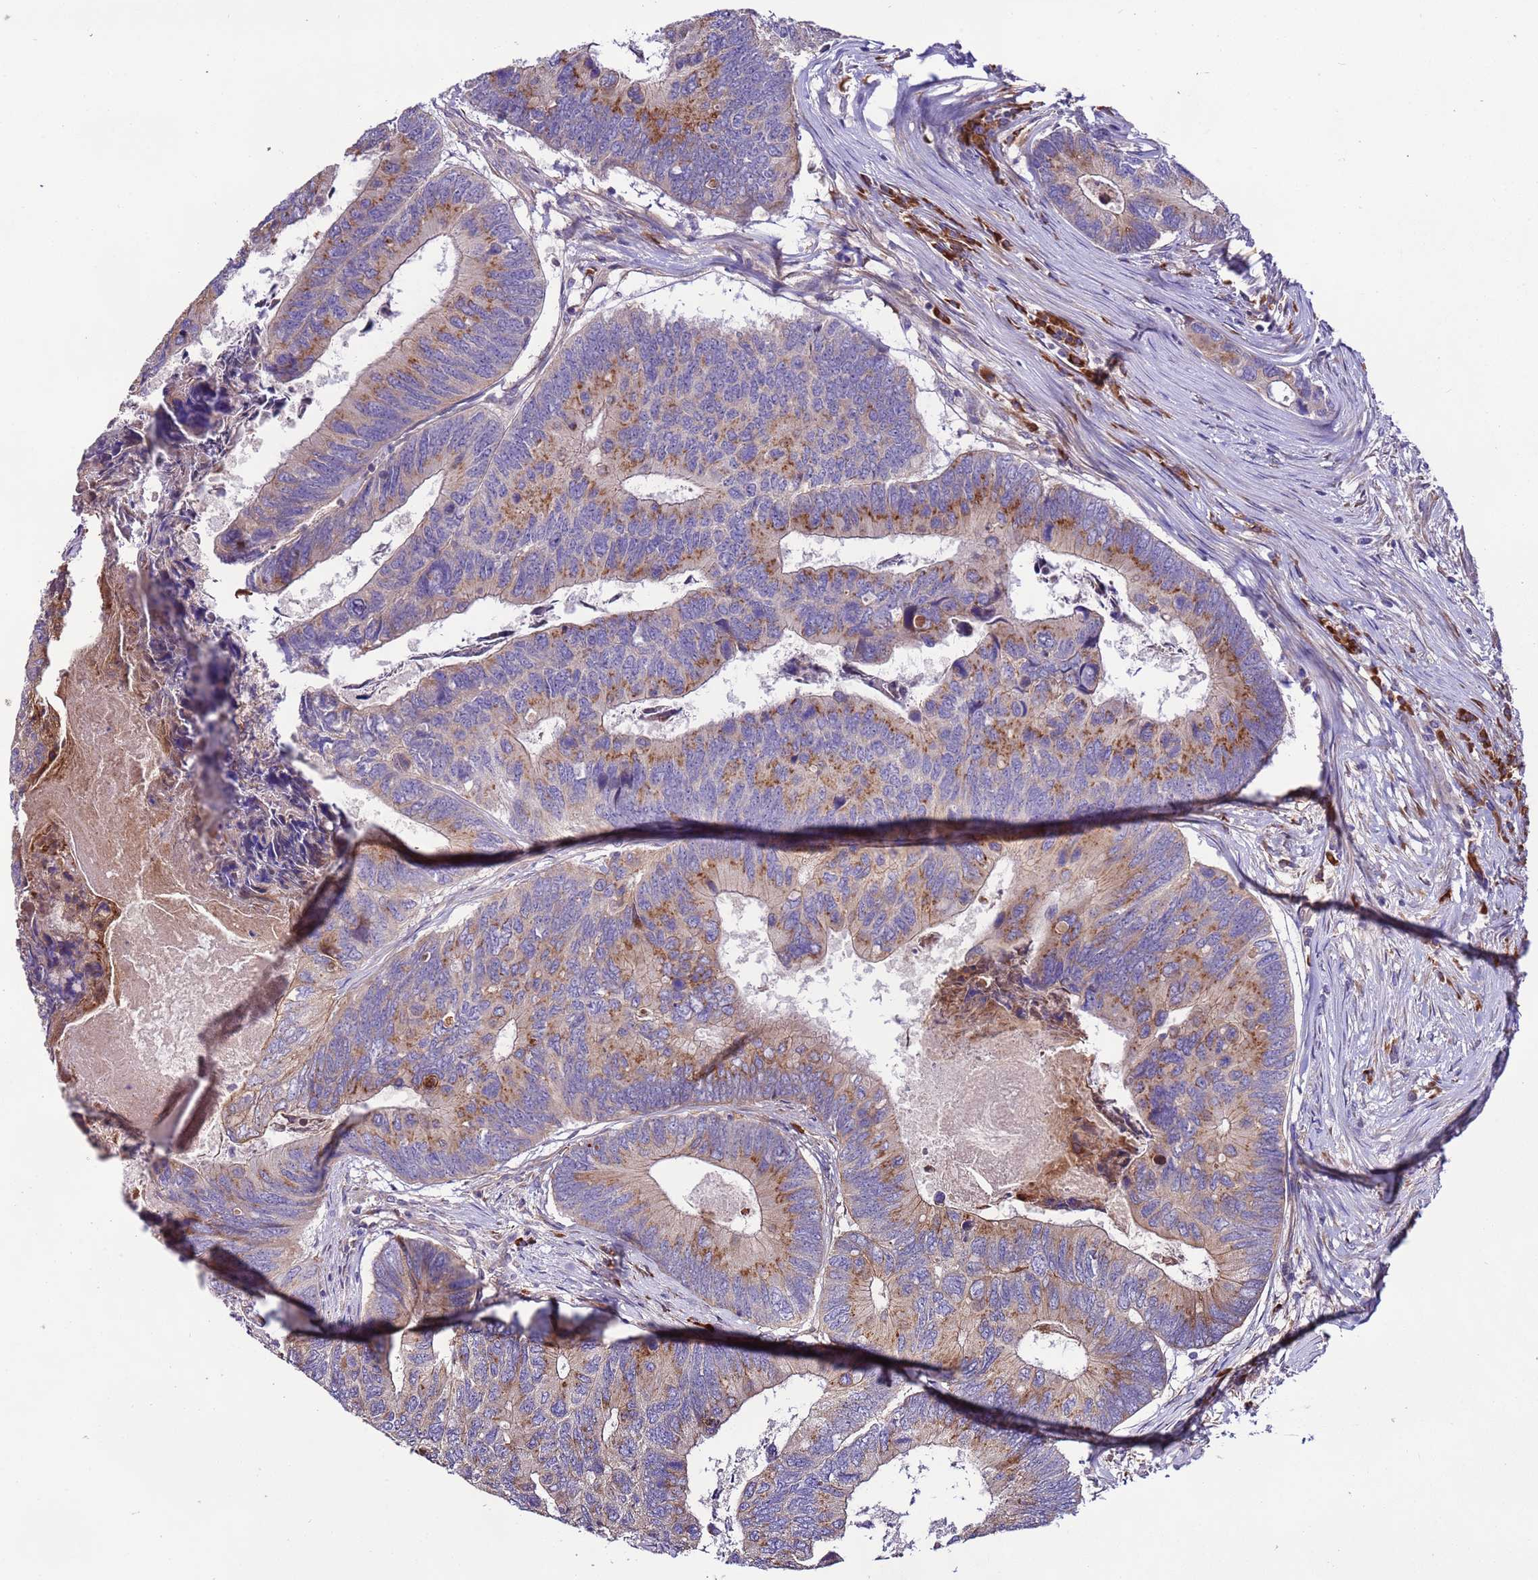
{"staining": {"intensity": "moderate", "quantity": "25%-75%", "location": "cytoplasmic/membranous"}, "tissue": "colorectal cancer", "cell_type": "Tumor cells", "image_type": "cancer", "snomed": [{"axis": "morphology", "description": "Adenocarcinoma, NOS"}, {"axis": "topography", "description": "Colon"}], "caption": "DAB immunohistochemical staining of adenocarcinoma (colorectal) exhibits moderate cytoplasmic/membranous protein staining in about 25%-75% of tumor cells.", "gene": "SPCS1", "patient": {"sex": "female", "age": 67}}